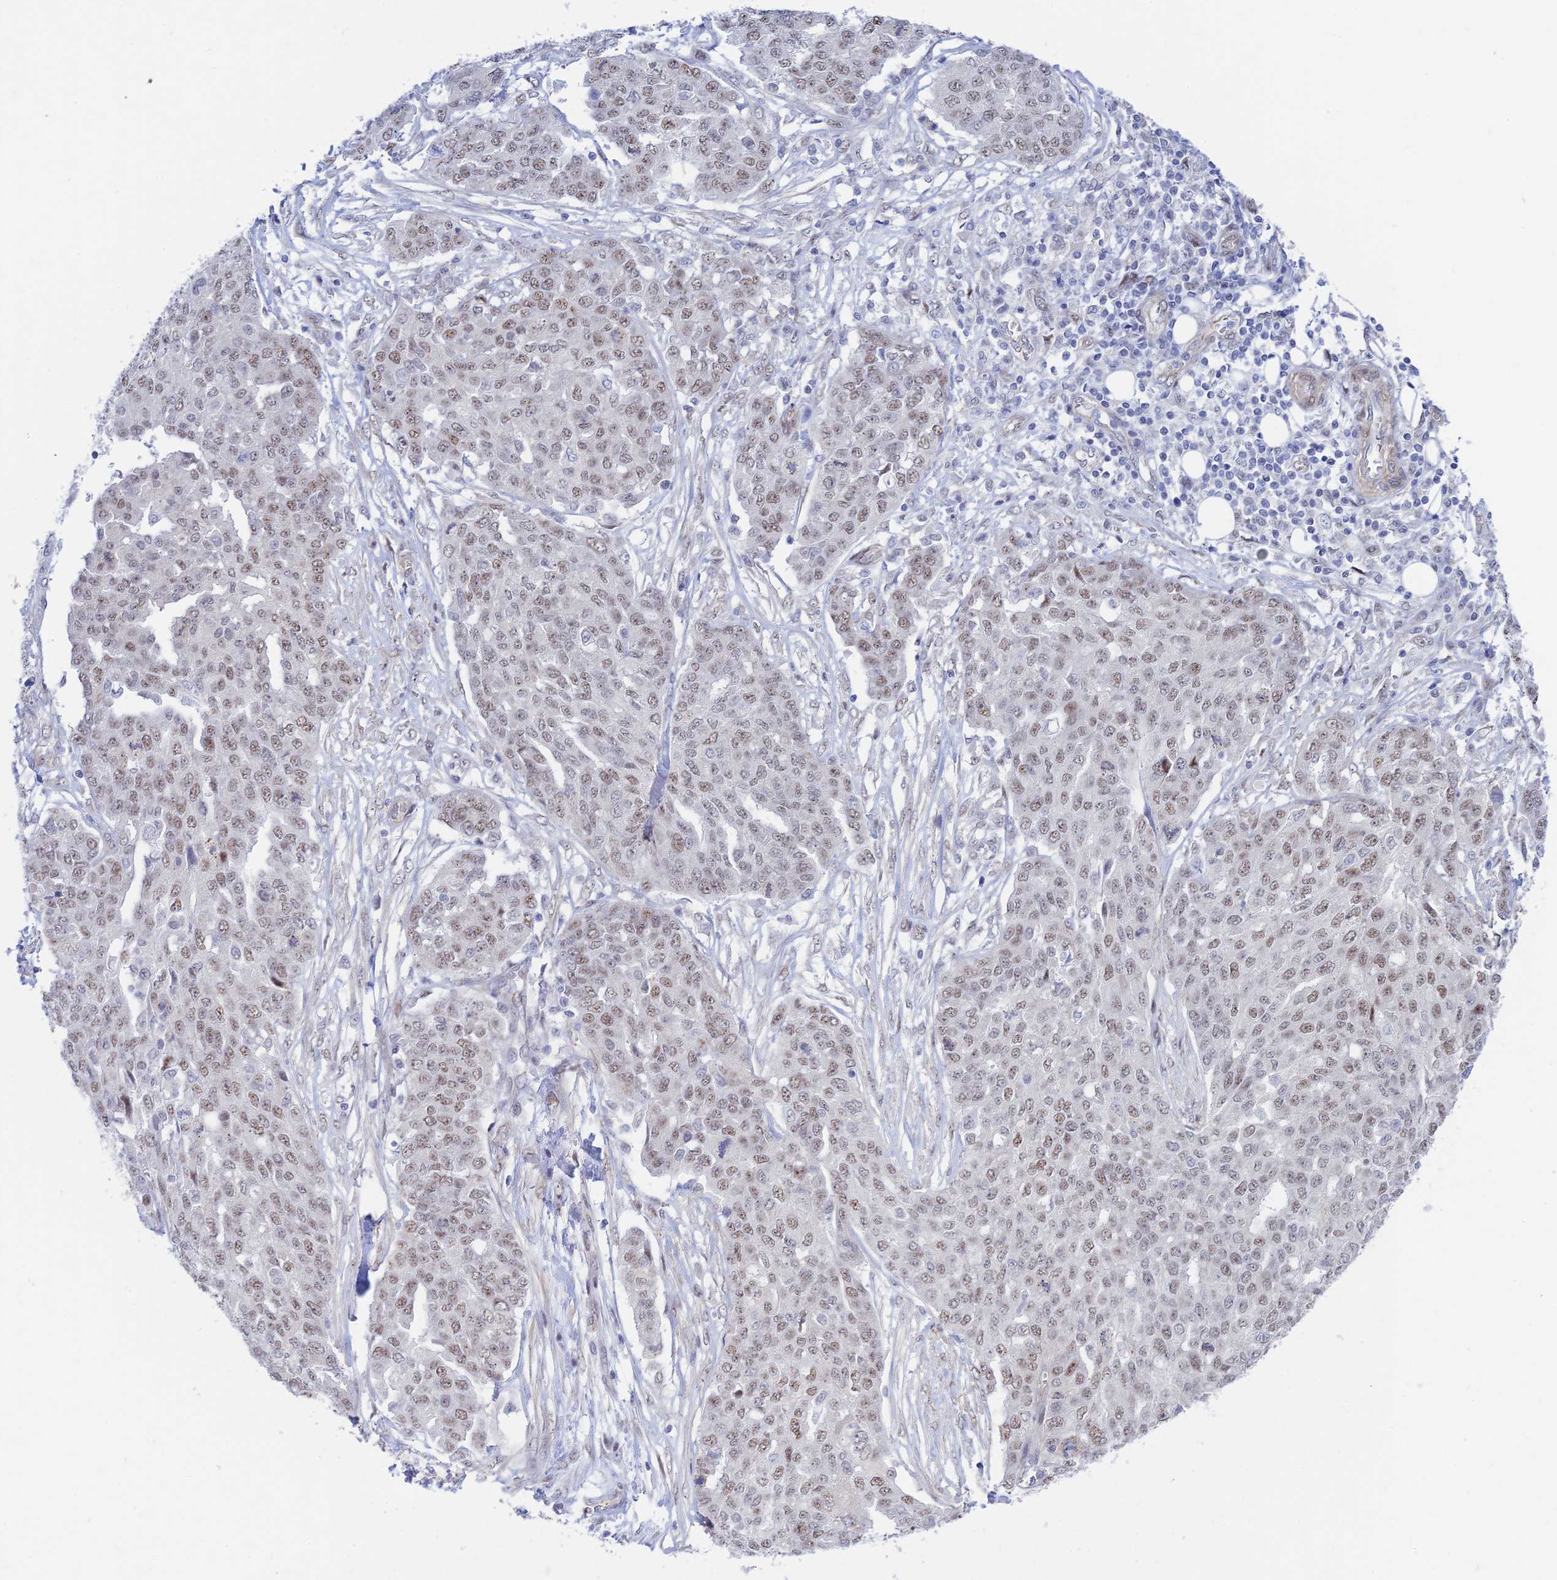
{"staining": {"intensity": "weak", "quantity": ">75%", "location": "nuclear"}, "tissue": "ovarian cancer", "cell_type": "Tumor cells", "image_type": "cancer", "snomed": [{"axis": "morphology", "description": "Cystadenocarcinoma, serous, NOS"}, {"axis": "topography", "description": "Soft tissue"}, {"axis": "topography", "description": "Ovary"}], "caption": "Tumor cells reveal low levels of weak nuclear positivity in about >75% of cells in ovarian serous cystadenocarcinoma. (brown staining indicates protein expression, while blue staining denotes nuclei).", "gene": "CFAP92", "patient": {"sex": "female", "age": 57}}